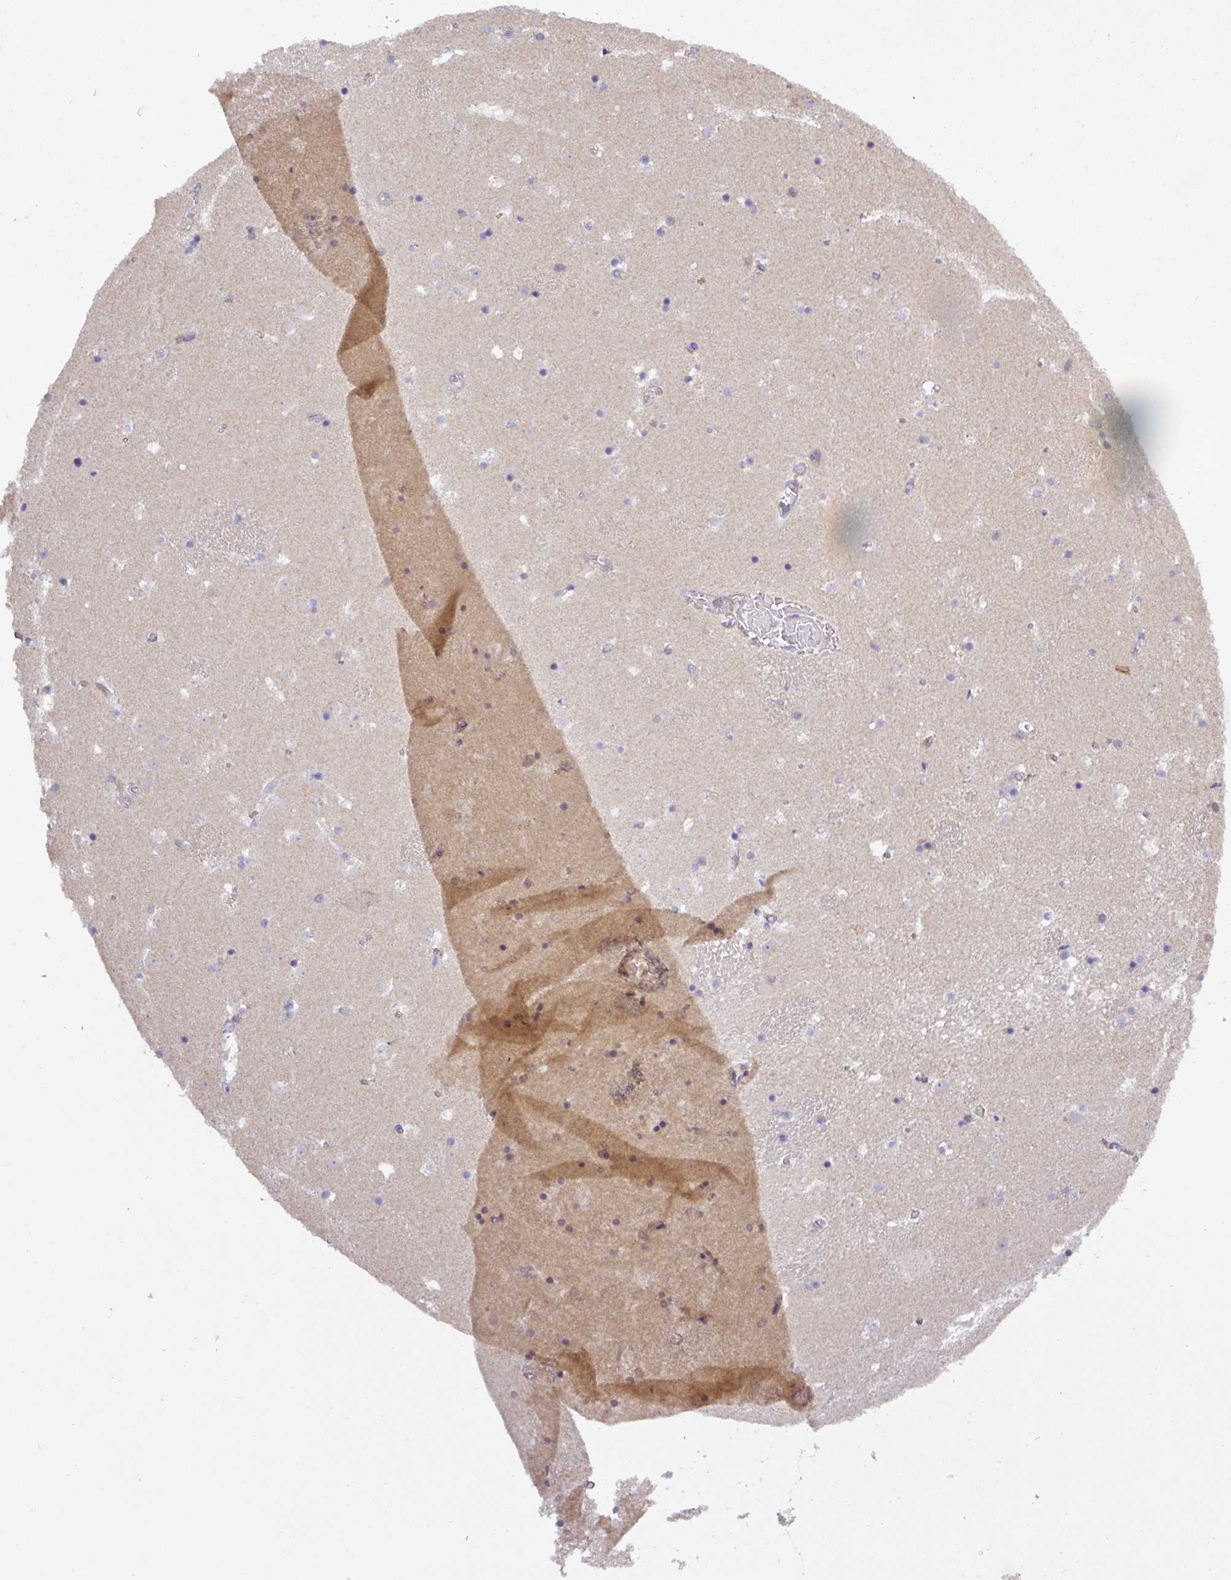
{"staining": {"intensity": "negative", "quantity": "none", "location": "none"}, "tissue": "caudate", "cell_type": "Glial cells", "image_type": "normal", "snomed": [{"axis": "morphology", "description": "Normal tissue, NOS"}, {"axis": "topography", "description": "Lateral ventricle wall"}], "caption": "IHC micrograph of unremarkable caudate: human caudate stained with DAB (3,3'-diaminobenzidine) displays no significant protein positivity in glial cells.", "gene": "NIN", "patient": {"sex": "male", "age": 25}}